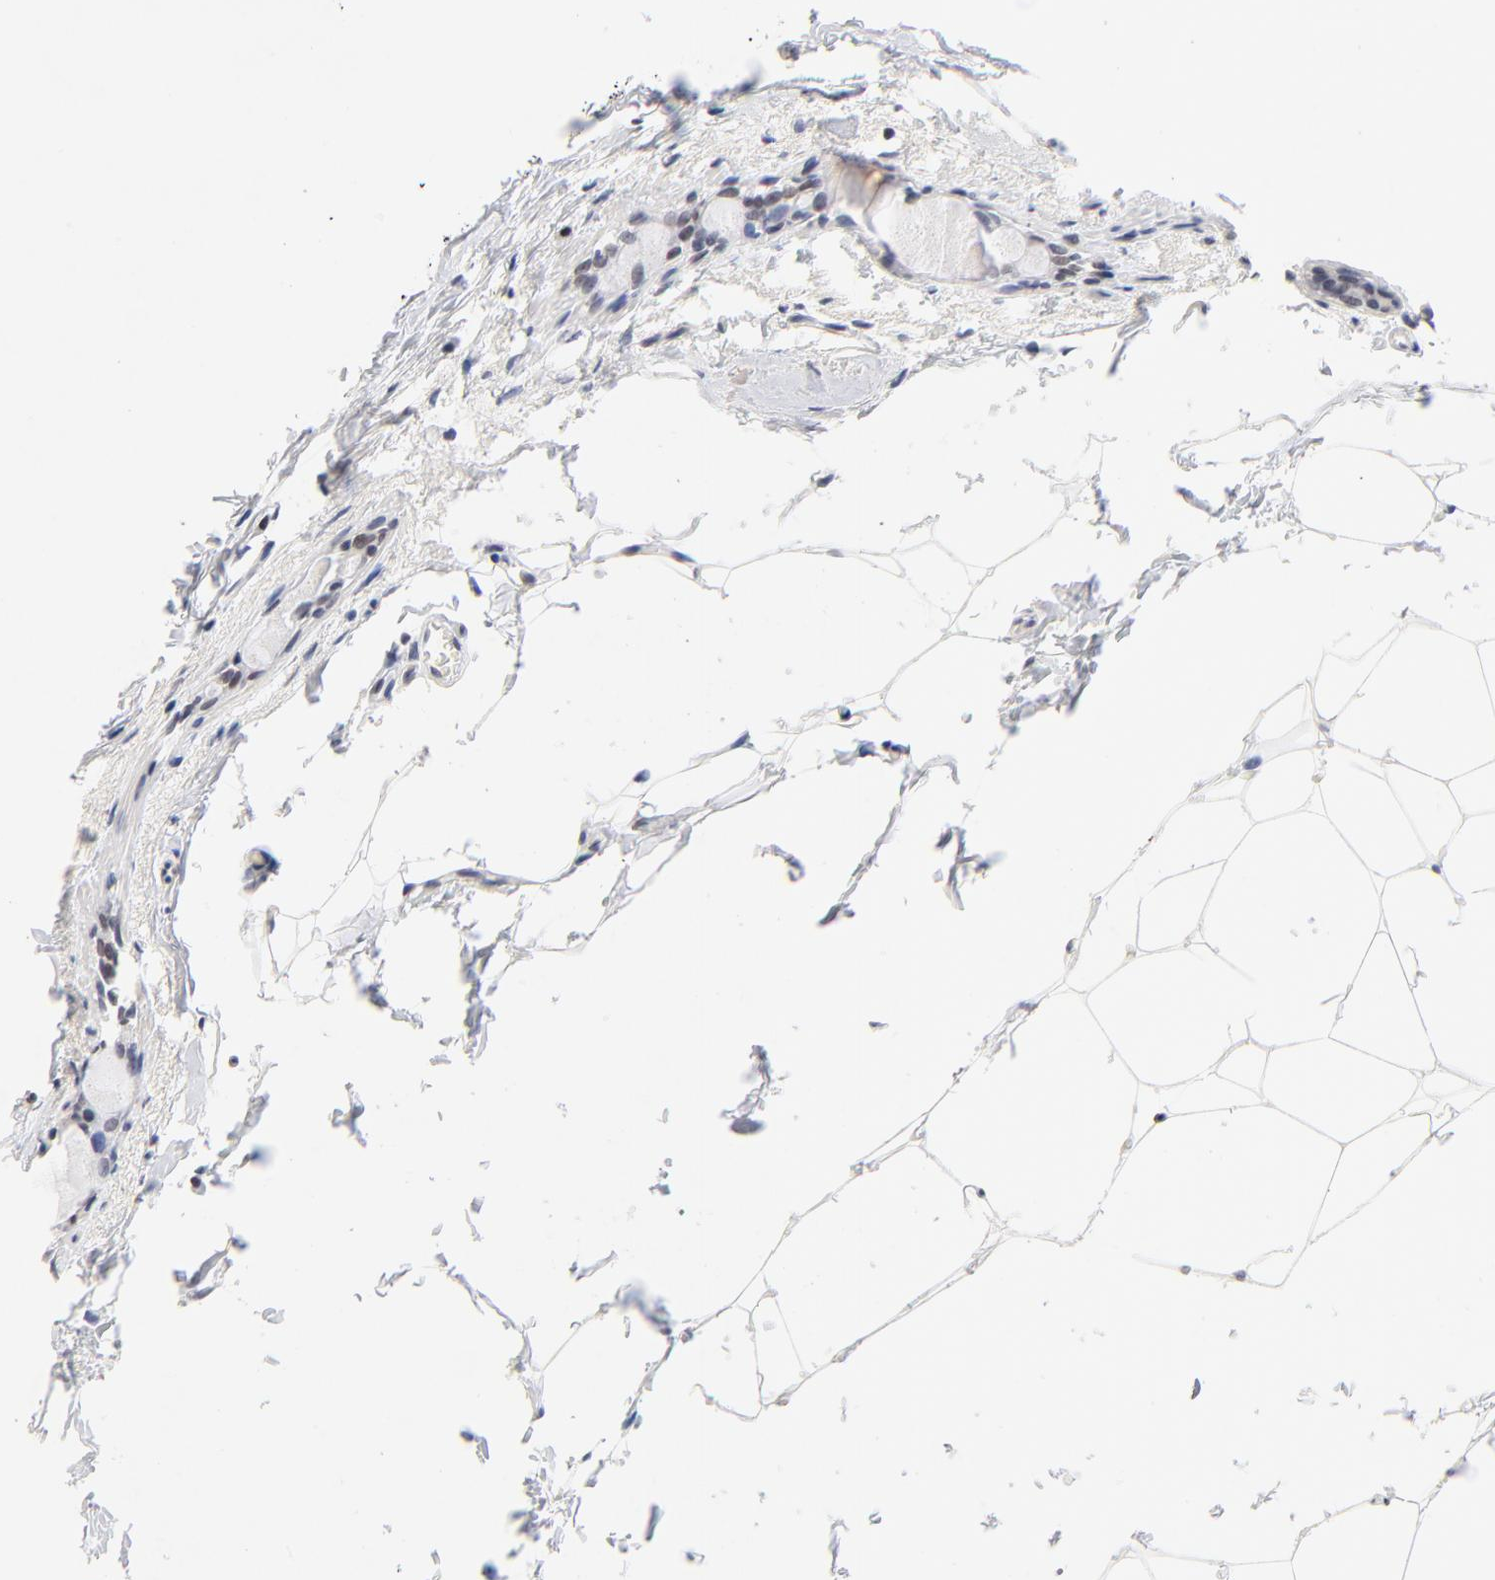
{"staining": {"intensity": "weak", "quantity": "<25%", "location": "nuclear"}, "tissue": "breast cancer", "cell_type": "Tumor cells", "image_type": "cancer", "snomed": [{"axis": "morphology", "description": "Lobular carcinoma"}, {"axis": "topography", "description": "Breast"}], "caption": "Tumor cells are negative for brown protein staining in breast cancer.", "gene": "ORC2", "patient": {"sex": "female", "age": 55}}